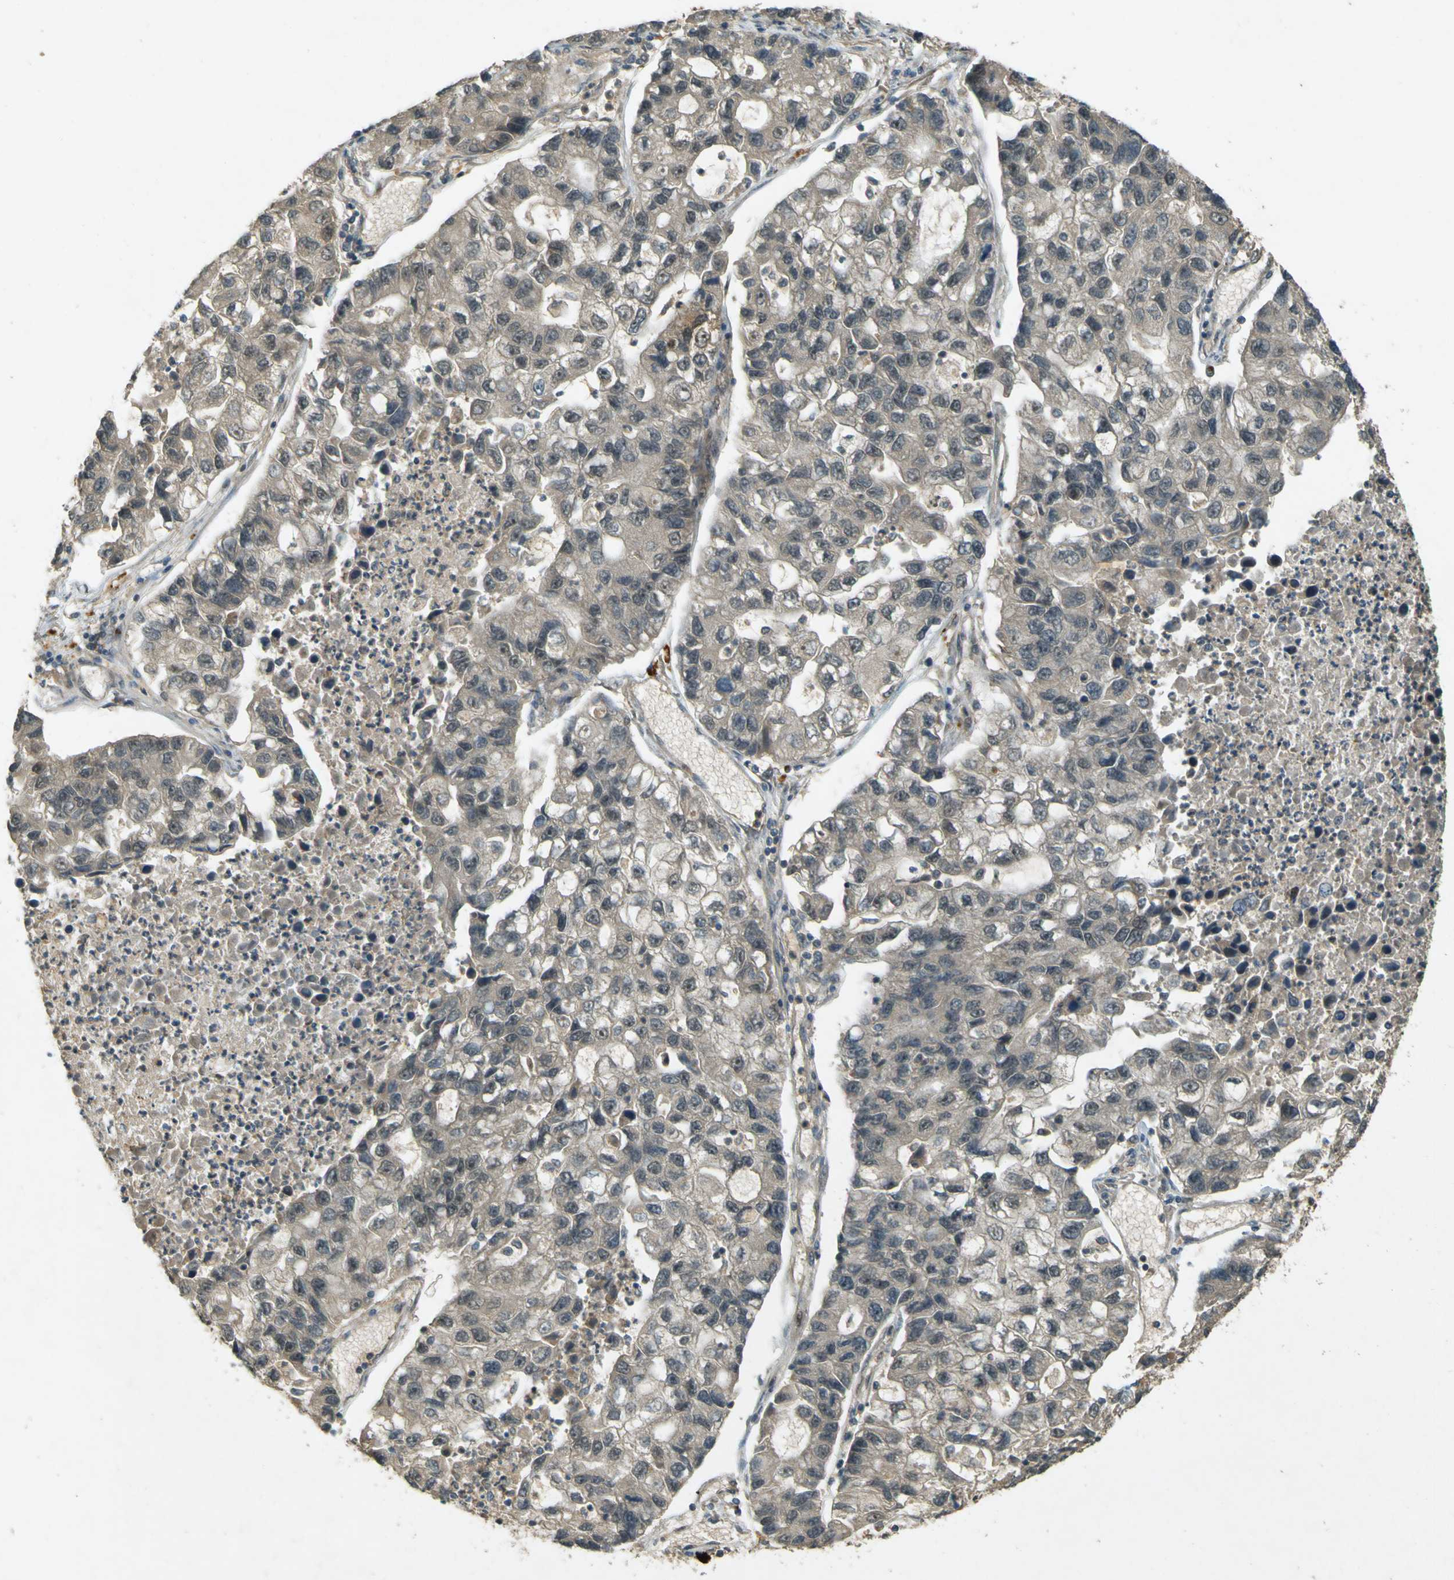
{"staining": {"intensity": "weak", "quantity": ">75%", "location": "cytoplasmic/membranous"}, "tissue": "lung cancer", "cell_type": "Tumor cells", "image_type": "cancer", "snomed": [{"axis": "morphology", "description": "Adenocarcinoma, NOS"}, {"axis": "topography", "description": "Lung"}], "caption": "Human adenocarcinoma (lung) stained with a protein marker demonstrates weak staining in tumor cells.", "gene": "MPDZ", "patient": {"sex": "female", "age": 51}}